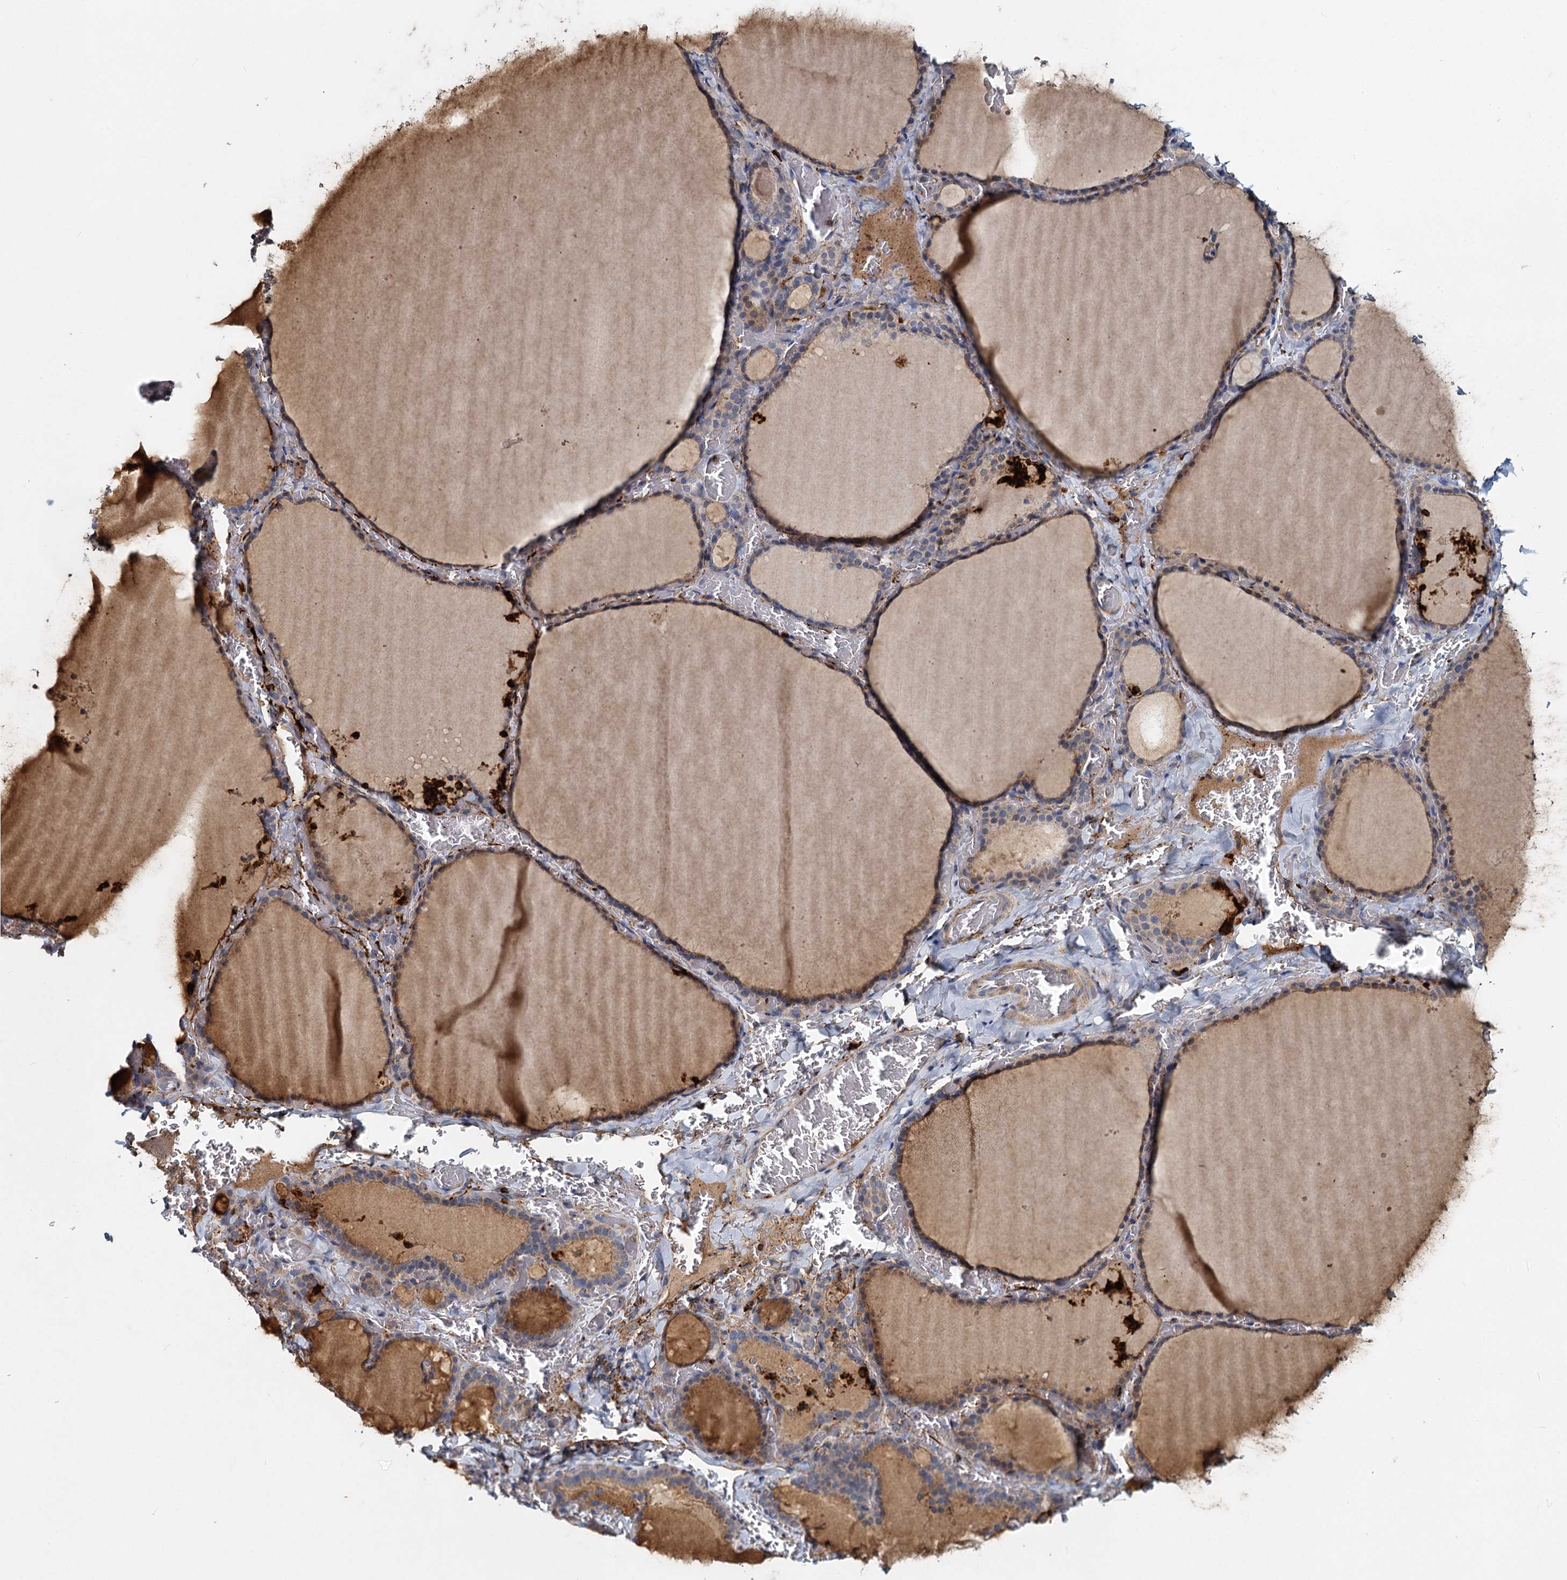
{"staining": {"intensity": "moderate", "quantity": ">75%", "location": "cytoplasmic/membranous"}, "tissue": "thyroid gland", "cell_type": "Glandular cells", "image_type": "normal", "snomed": [{"axis": "morphology", "description": "Normal tissue, NOS"}, {"axis": "topography", "description": "Thyroid gland"}], "caption": "High-power microscopy captured an IHC photomicrograph of unremarkable thyroid gland, revealing moderate cytoplasmic/membranous staining in approximately >75% of glandular cells. The protein of interest is shown in brown color, while the nuclei are stained blue.", "gene": "DCUN1D2", "patient": {"sex": "female", "age": 39}}